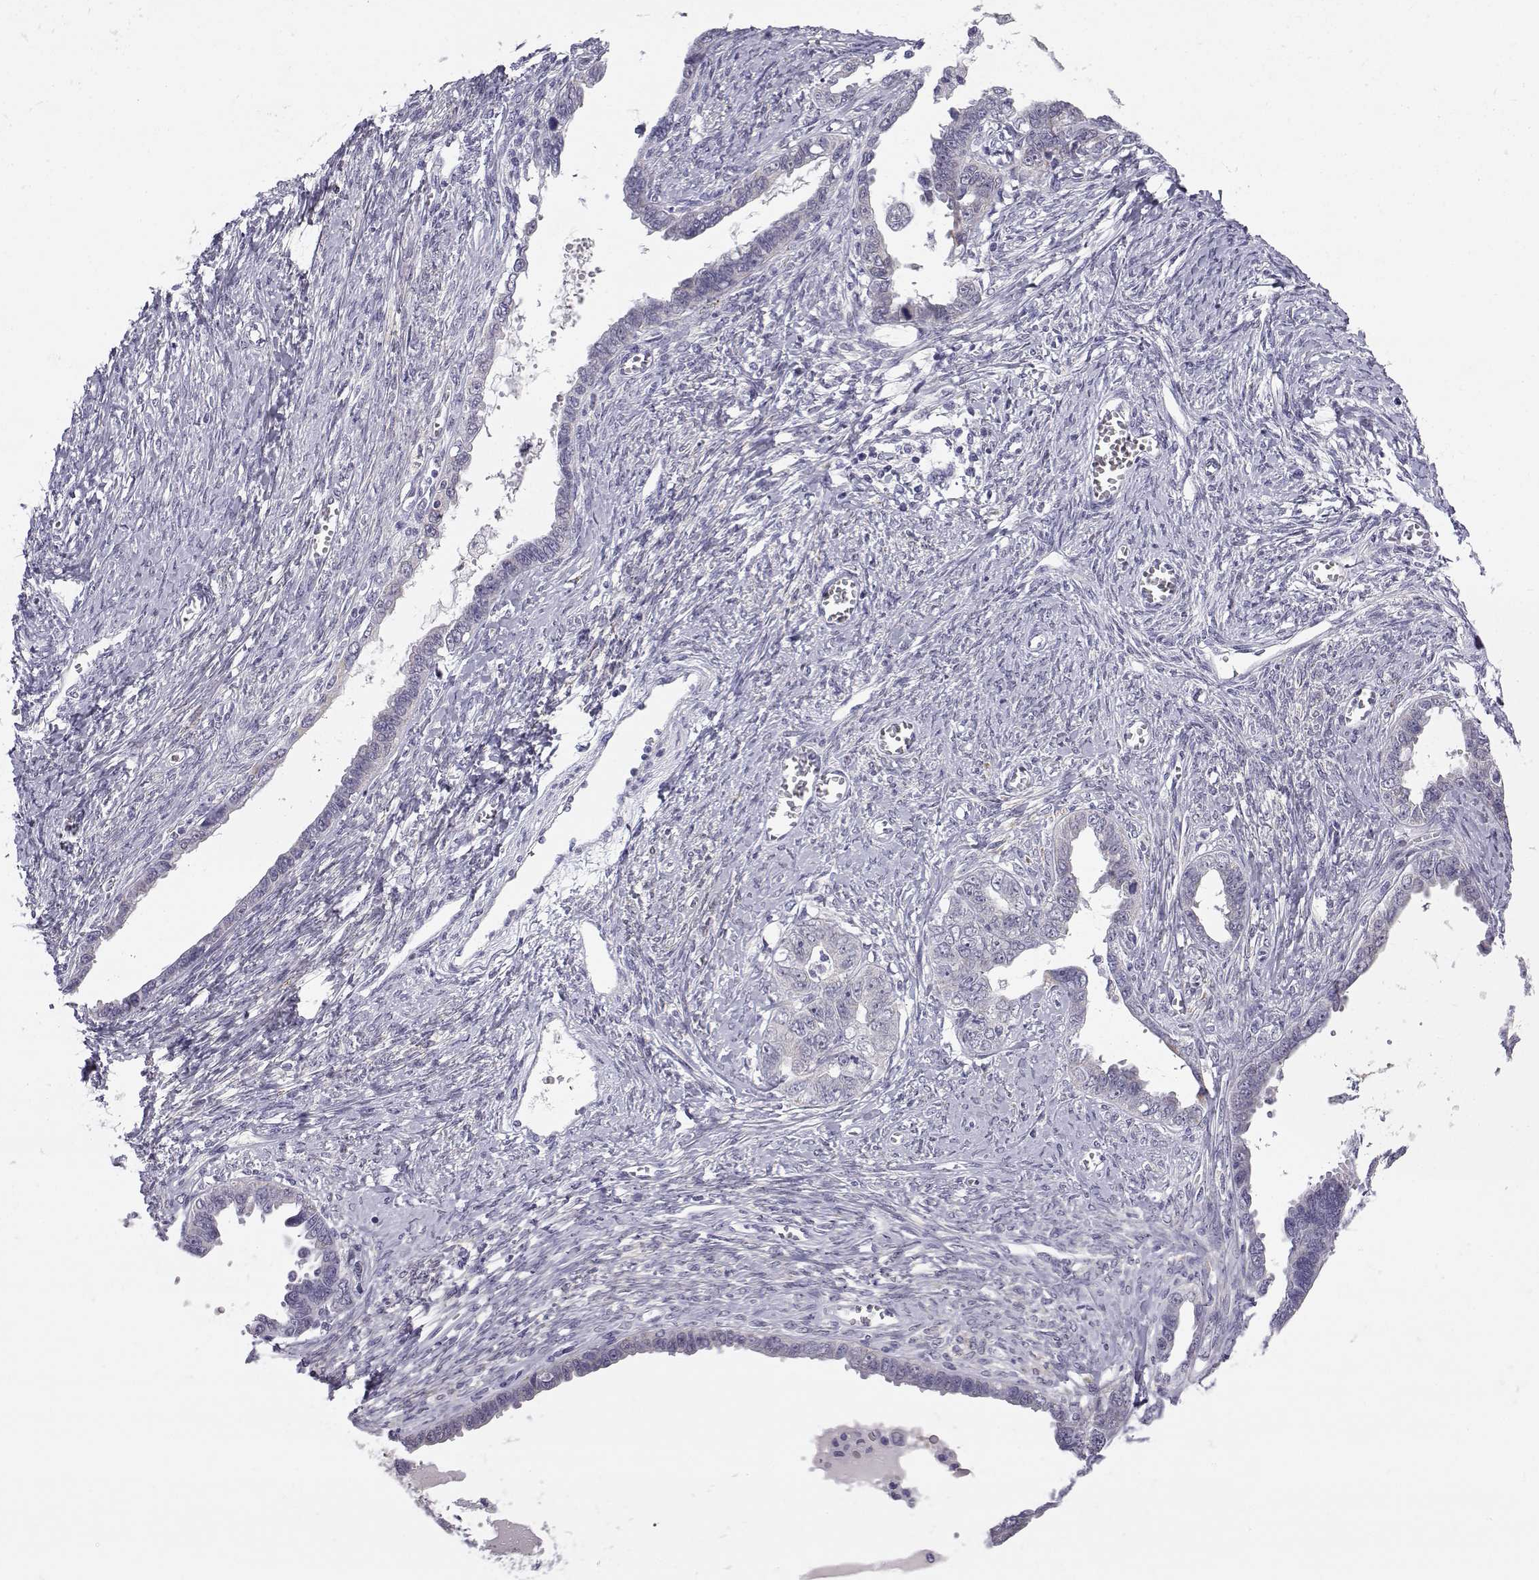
{"staining": {"intensity": "negative", "quantity": "none", "location": "none"}, "tissue": "ovarian cancer", "cell_type": "Tumor cells", "image_type": "cancer", "snomed": [{"axis": "morphology", "description": "Cystadenocarcinoma, serous, NOS"}, {"axis": "topography", "description": "Ovary"}], "caption": "Photomicrograph shows no protein expression in tumor cells of ovarian serous cystadenocarcinoma tissue.", "gene": "KCNMB4", "patient": {"sex": "female", "age": 69}}